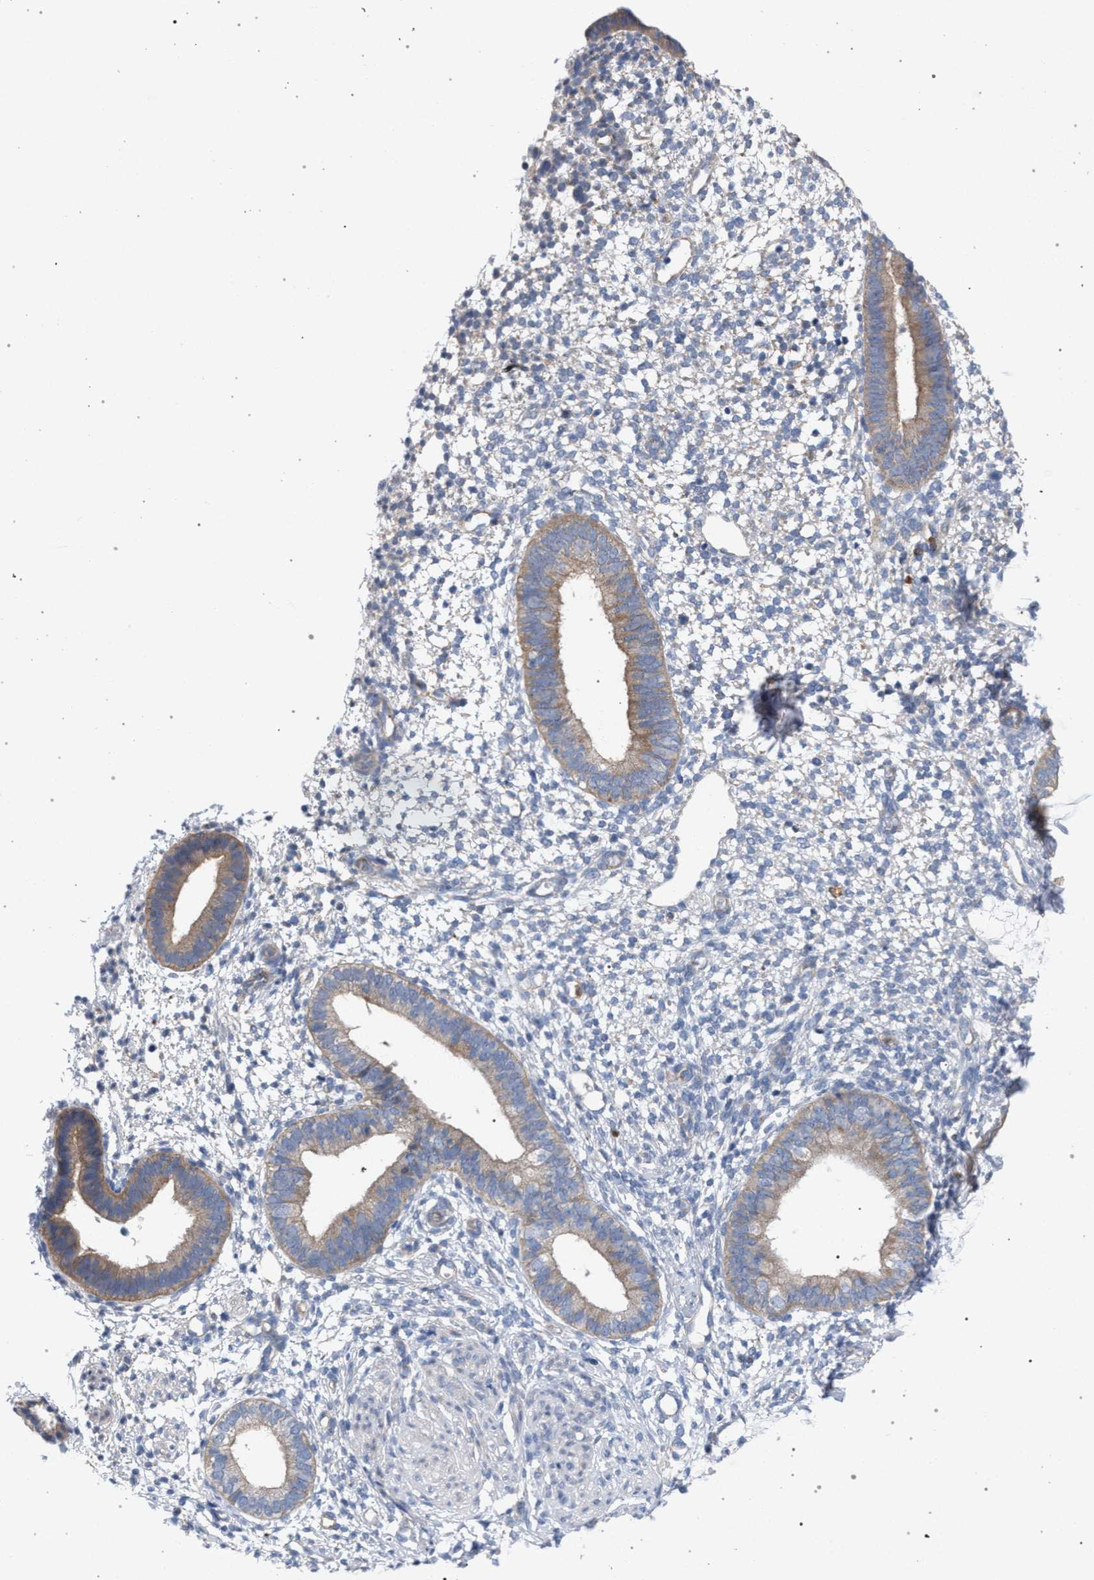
{"staining": {"intensity": "negative", "quantity": "none", "location": "none"}, "tissue": "endometrium", "cell_type": "Cells in endometrial stroma", "image_type": "normal", "snomed": [{"axis": "morphology", "description": "Normal tissue, NOS"}, {"axis": "topography", "description": "Endometrium"}], "caption": "Immunohistochemistry image of unremarkable endometrium stained for a protein (brown), which exhibits no staining in cells in endometrial stroma.", "gene": "MAMDC2", "patient": {"sex": "female", "age": 46}}